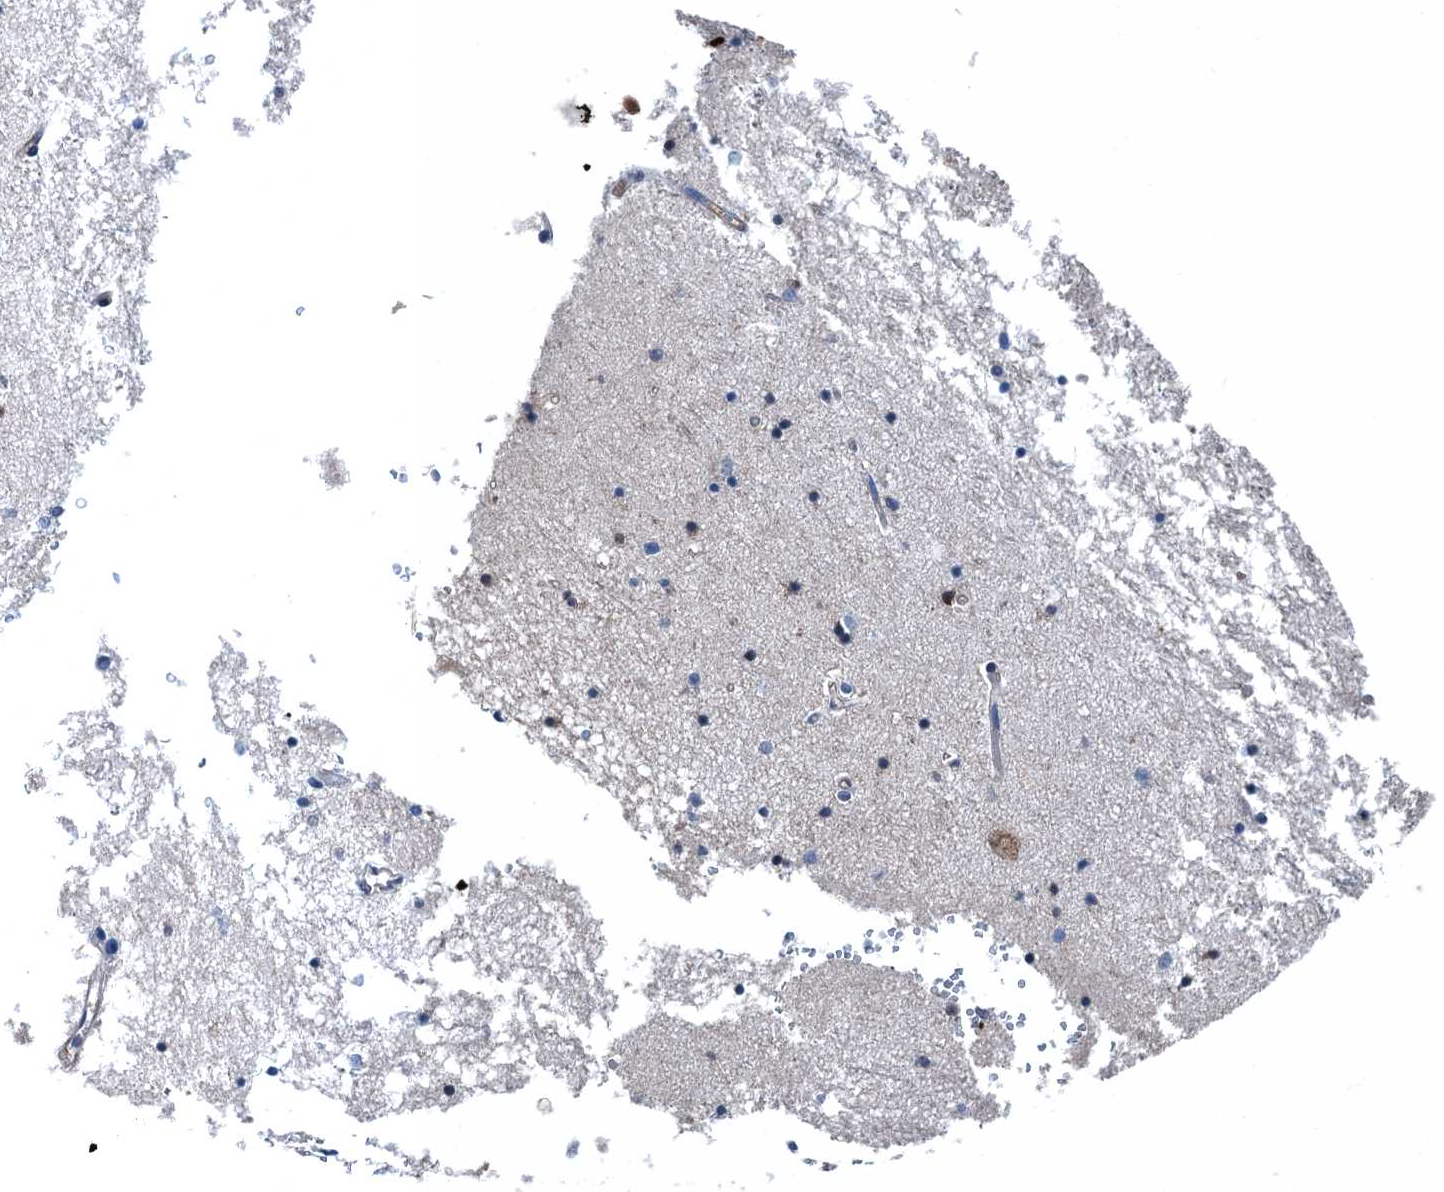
{"staining": {"intensity": "negative", "quantity": "none", "location": "none"}, "tissue": "hippocampus", "cell_type": "Glial cells", "image_type": "normal", "snomed": [{"axis": "morphology", "description": "Normal tissue, NOS"}, {"axis": "topography", "description": "Hippocampus"}], "caption": "Unremarkable hippocampus was stained to show a protein in brown. There is no significant staining in glial cells. Brightfield microscopy of immunohistochemistry stained with DAB (3,3'-diaminobenzidine) (brown) and hematoxylin (blue), captured at high magnification.", "gene": "RNH1", "patient": {"sex": "male", "age": 70}}